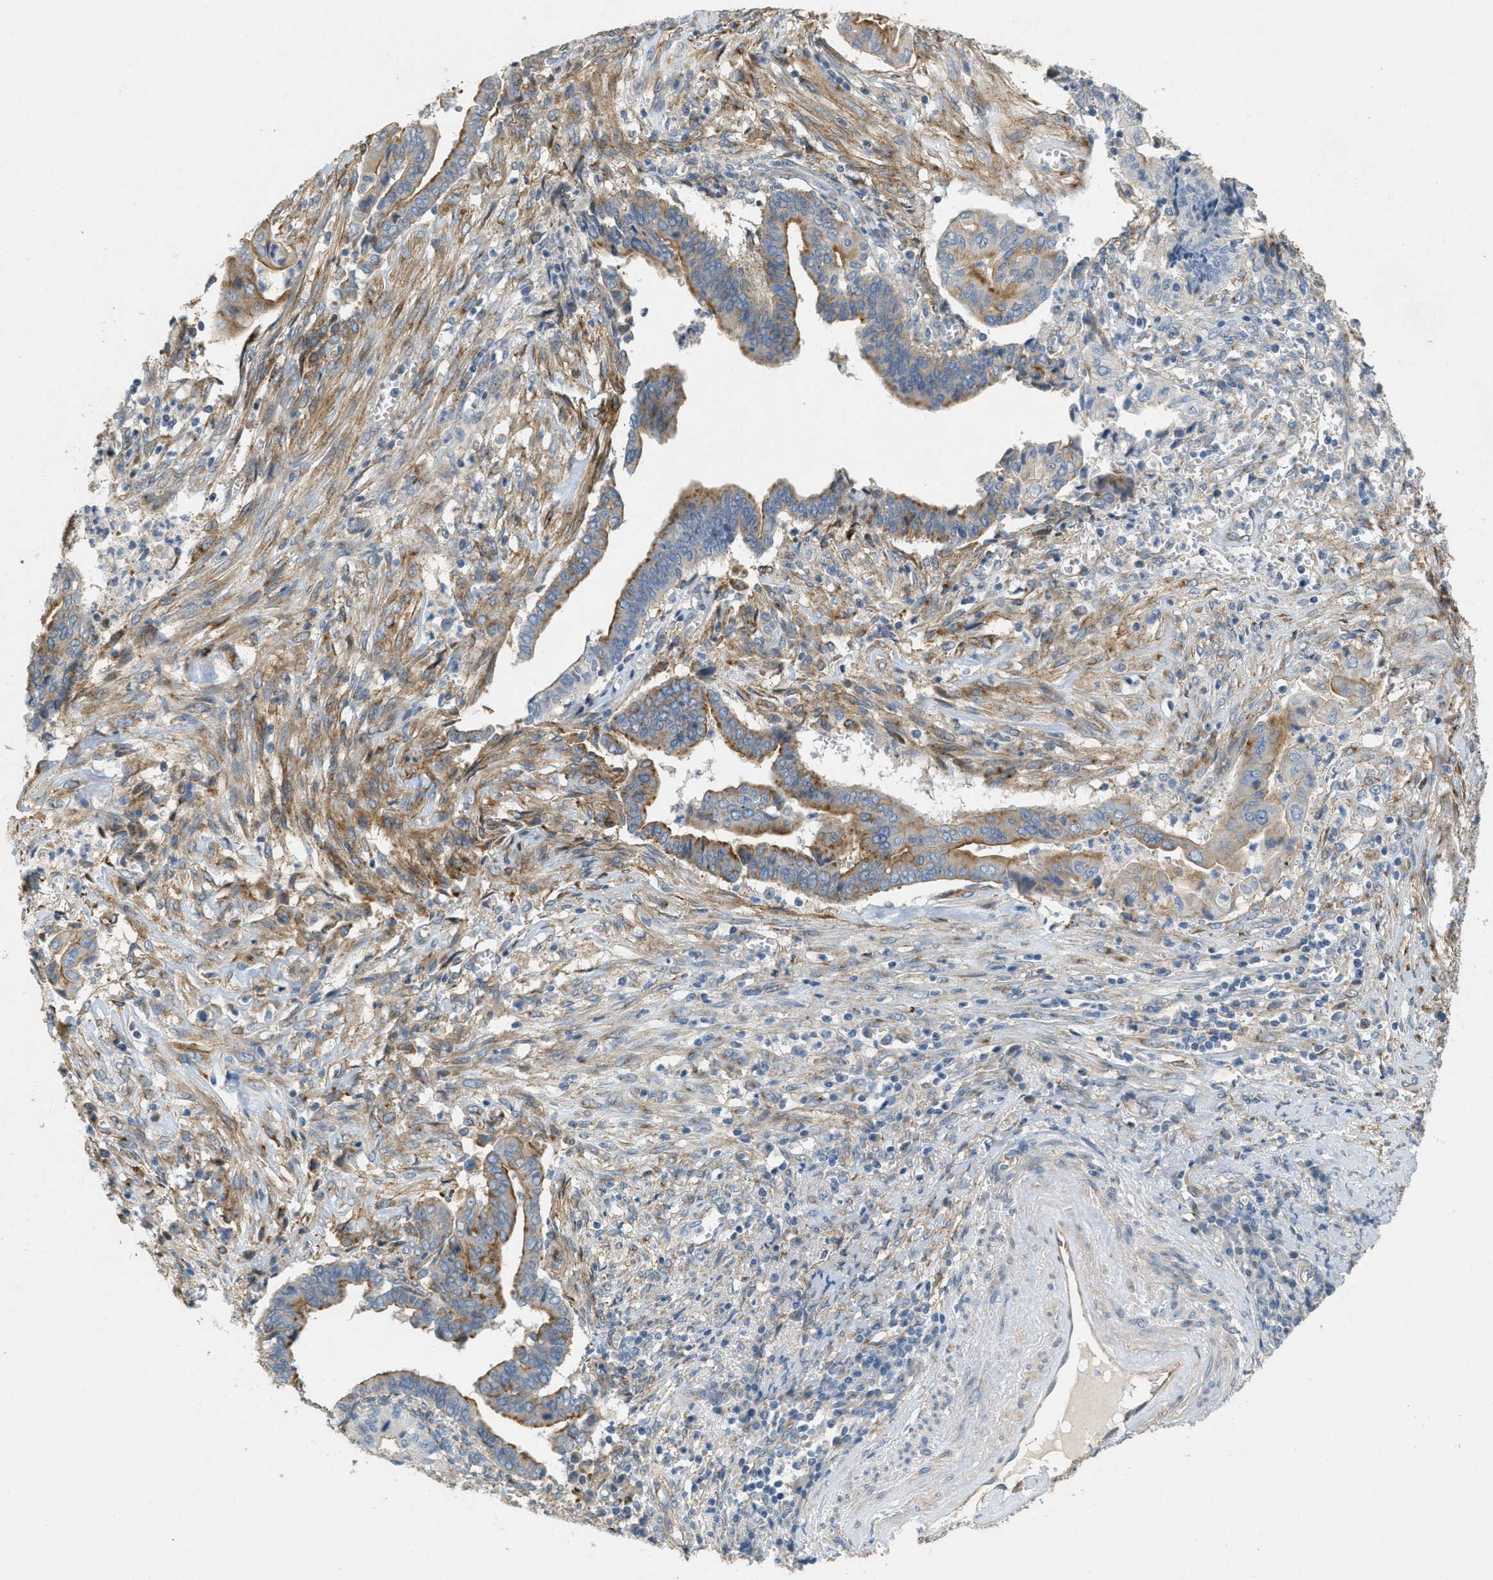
{"staining": {"intensity": "moderate", "quantity": "25%-75%", "location": "cytoplasmic/membranous"}, "tissue": "cervical cancer", "cell_type": "Tumor cells", "image_type": "cancer", "snomed": [{"axis": "morphology", "description": "Adenocarcinoma, NOS"}, {"axis": "topography", "description": "Cervix"}], "caption": "IHC histopathology image of neoplastic tissue: adenocarcinoma (cervical) stained using immunohistochemistry reveals medium levels of moderate protein expression localized specifically in the cytoplasmic/membranous of tumor cells, appearing as a cytoplasmic/membranous brown color.", "gene": "ADCY5", "patient": {"sex": "female", "age": 44}}